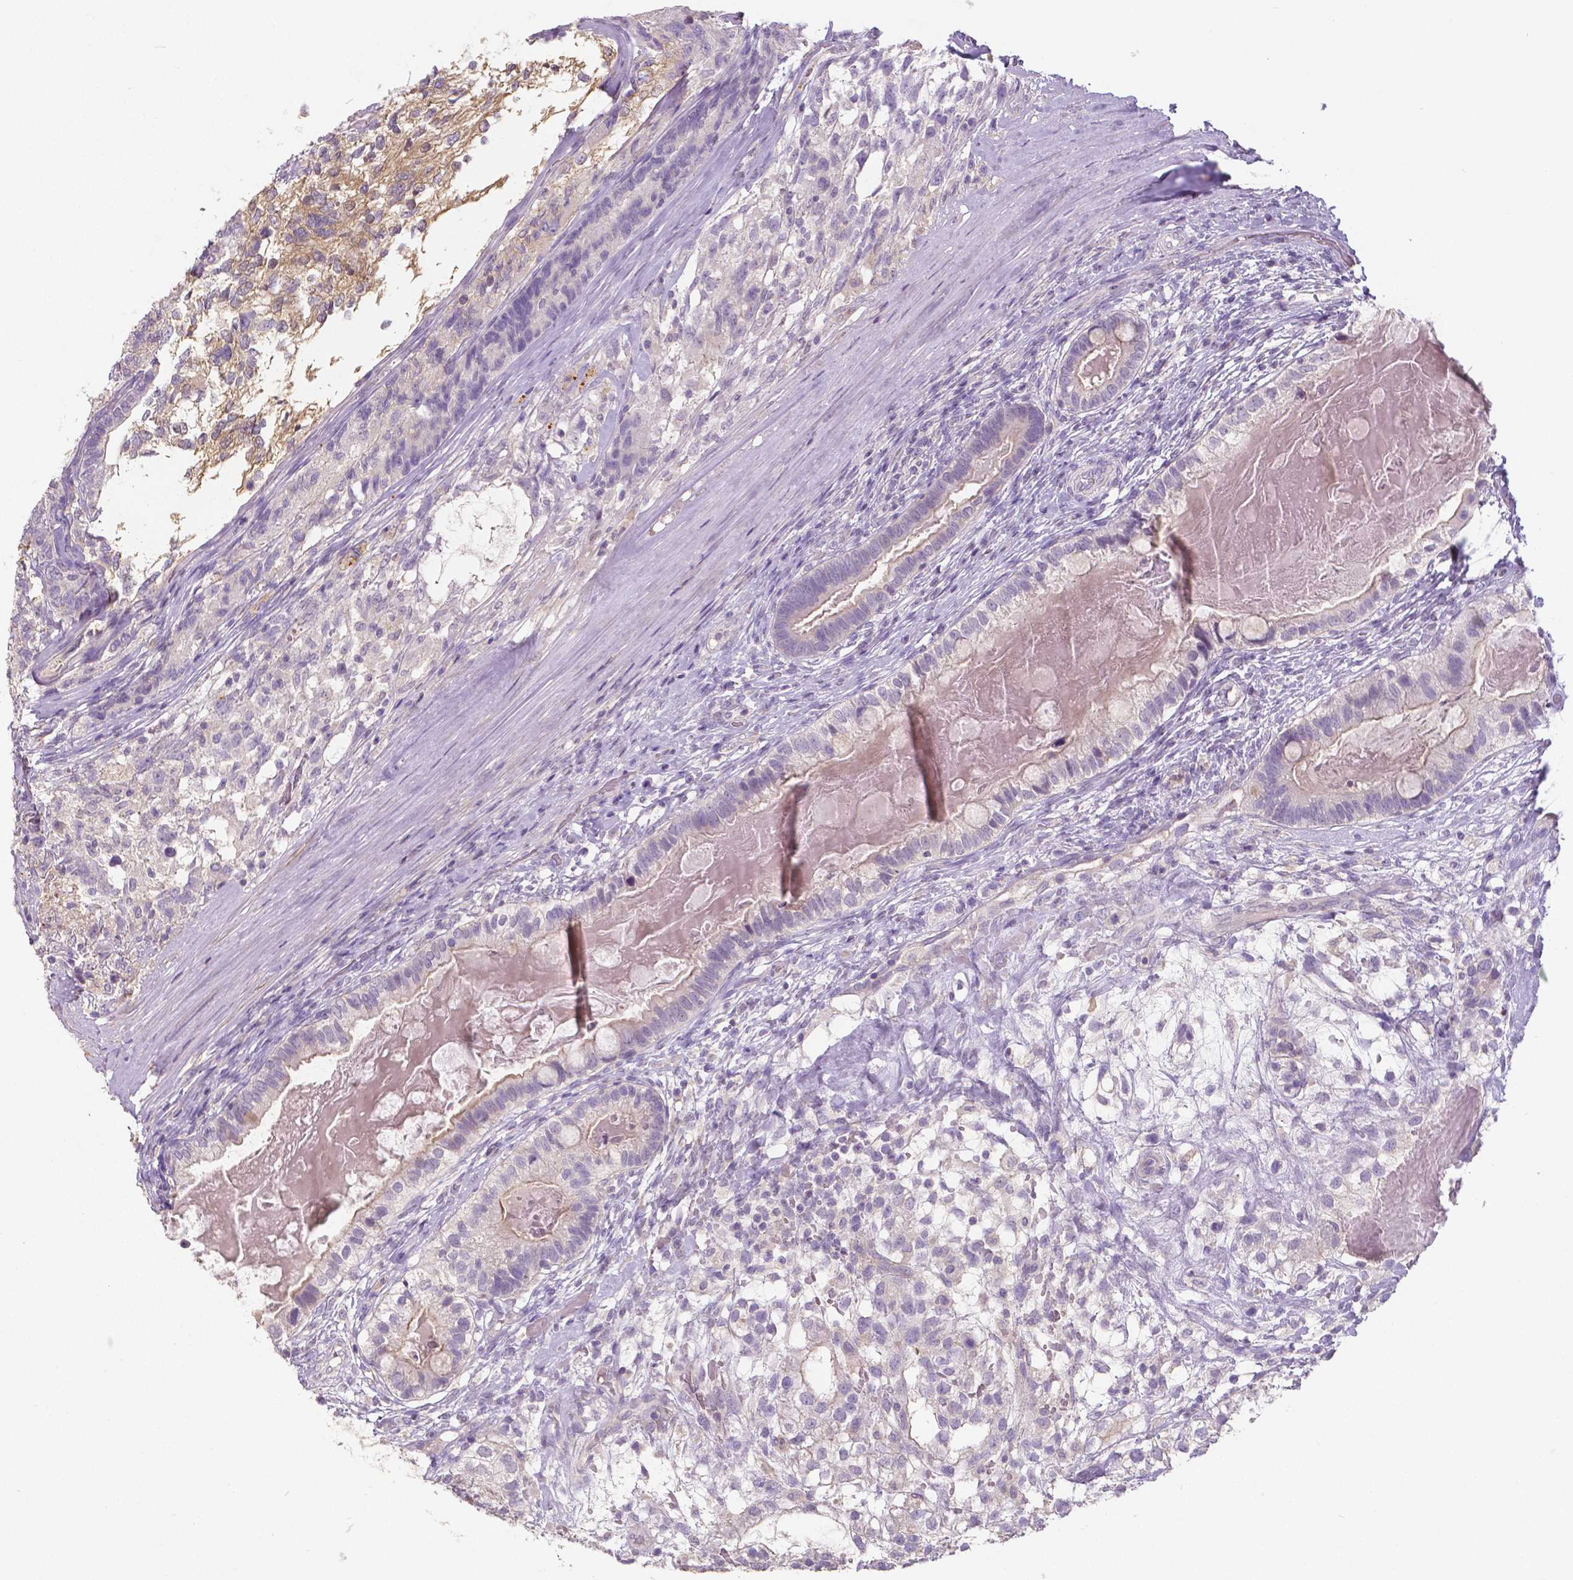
{"staining": {"intensity": "weak", "quantity": "<25%", "location": "cytoplasmic/membranous"}, "tissue": "testis cancer", "cell_type": "Tumor cells", "image_type": "cancer", "snomed": [{"axis": "morphology", "description": "Seminoma, NOS"}, {"axis": "morphology", "description": "Carcinoma, Embryonal, NOS"}, {"axis": "topography", "description": "Testis"}], "caption": "Immunohistochemical staining of human testis embryonal carcinoma displays no significant expression in tumor cells.", "gene": "CRMP1", "patient": {"sex": "male", "age": 41}}